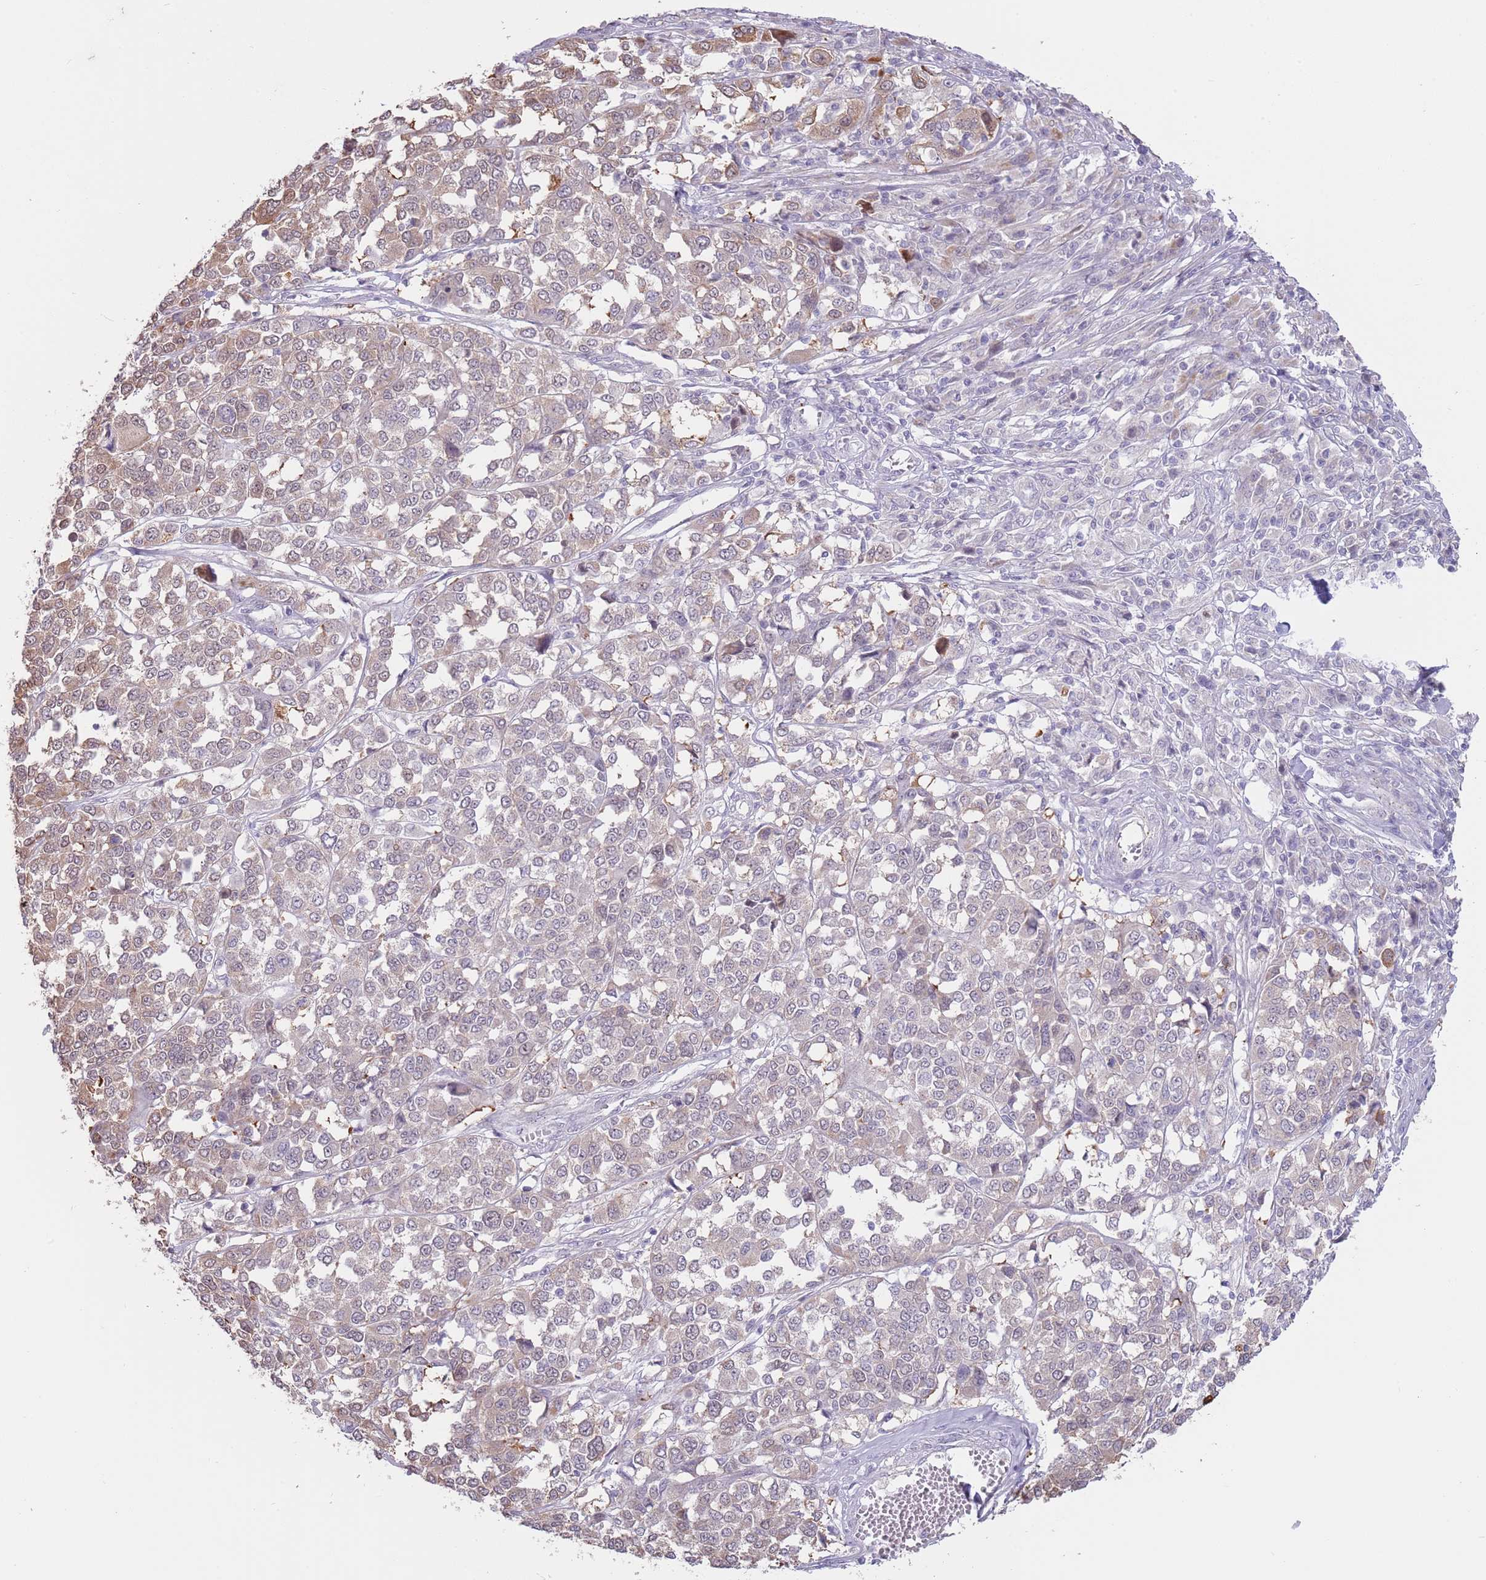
{"staining": {"intensity": "moderate", "quantity": "<25%", "location": "cytoplasmic/membranous"}, "tissue": "melanoma", "cell_type": "Tumor cells", "image_type": "cancer", "snomed": [{"axis": "morphology", "description": "Malignant melanoma, Metastatic site"}, {"axis": "topography", "description": "Lymph node"}], "caption": "Protein expression analysis of malignant melanoma (metastatic site) exhibits moderate cytoplasmic/membranous staining in about <25% of tumor cells. (DAB (3,3'-diaminobenzidine) IHC with brightfield microscopy, high magnification).", "gene": "LDHD", "patient": {"sex": "male", "age": 44}}